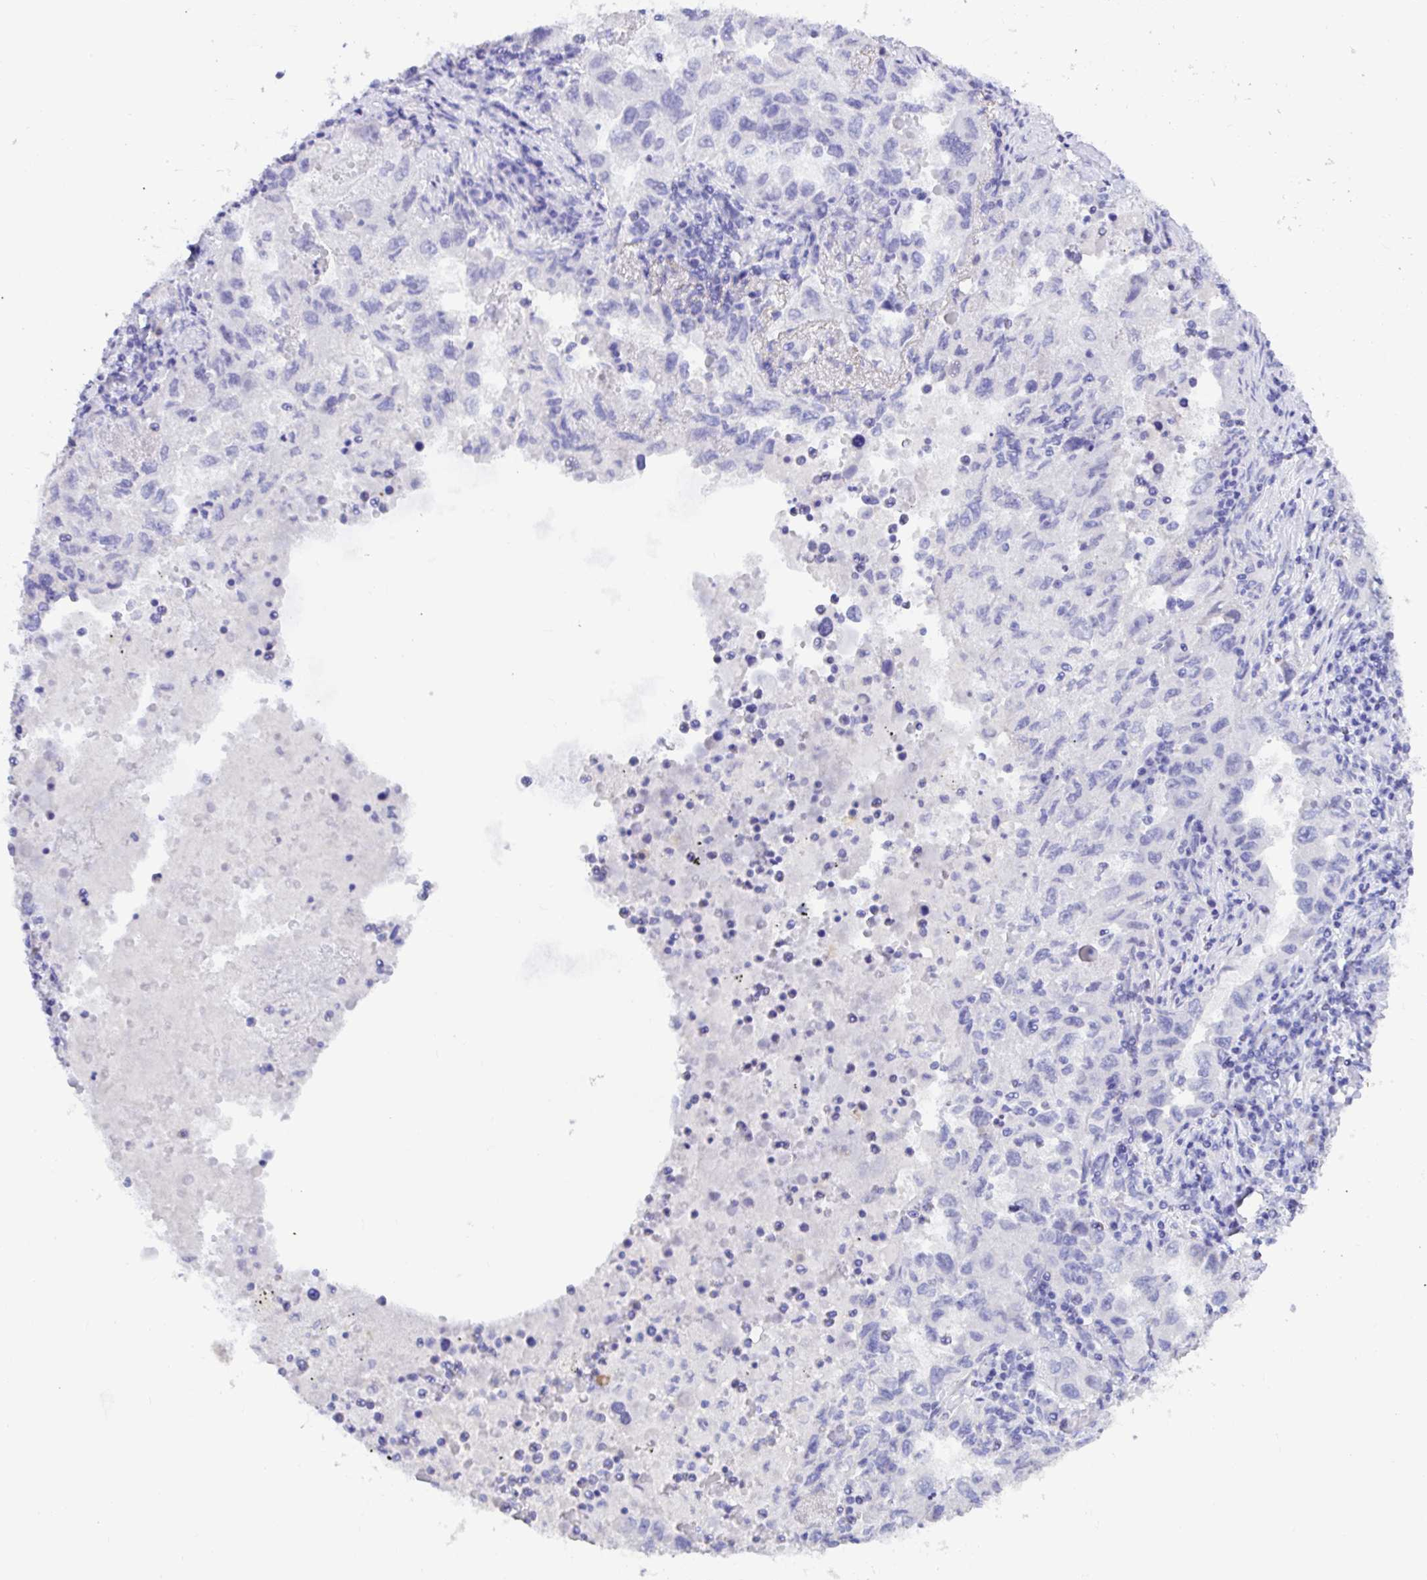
{"staining": {"intensity": "negative", "quantity": "none", "location": "none"}, "tissue": "lung cancer", "cell_type": "Tumor cells", "image_type": "cancer", "snomed": [{"axis": "morphology", "description": "Adenocarcinoma, NOS"}, {"axis": "topography", "description": "Lung"}], "caption": "Immunohistochemistry of human lung cancer (adenocarcinoma) demonstrates no positivity in tumor cells. (DAB (3,3'-diaminobenzidine) IHC with hematoxylin counter stain).", "gene": "CDO1", "patient": {"sex": "female", "age": 73}}